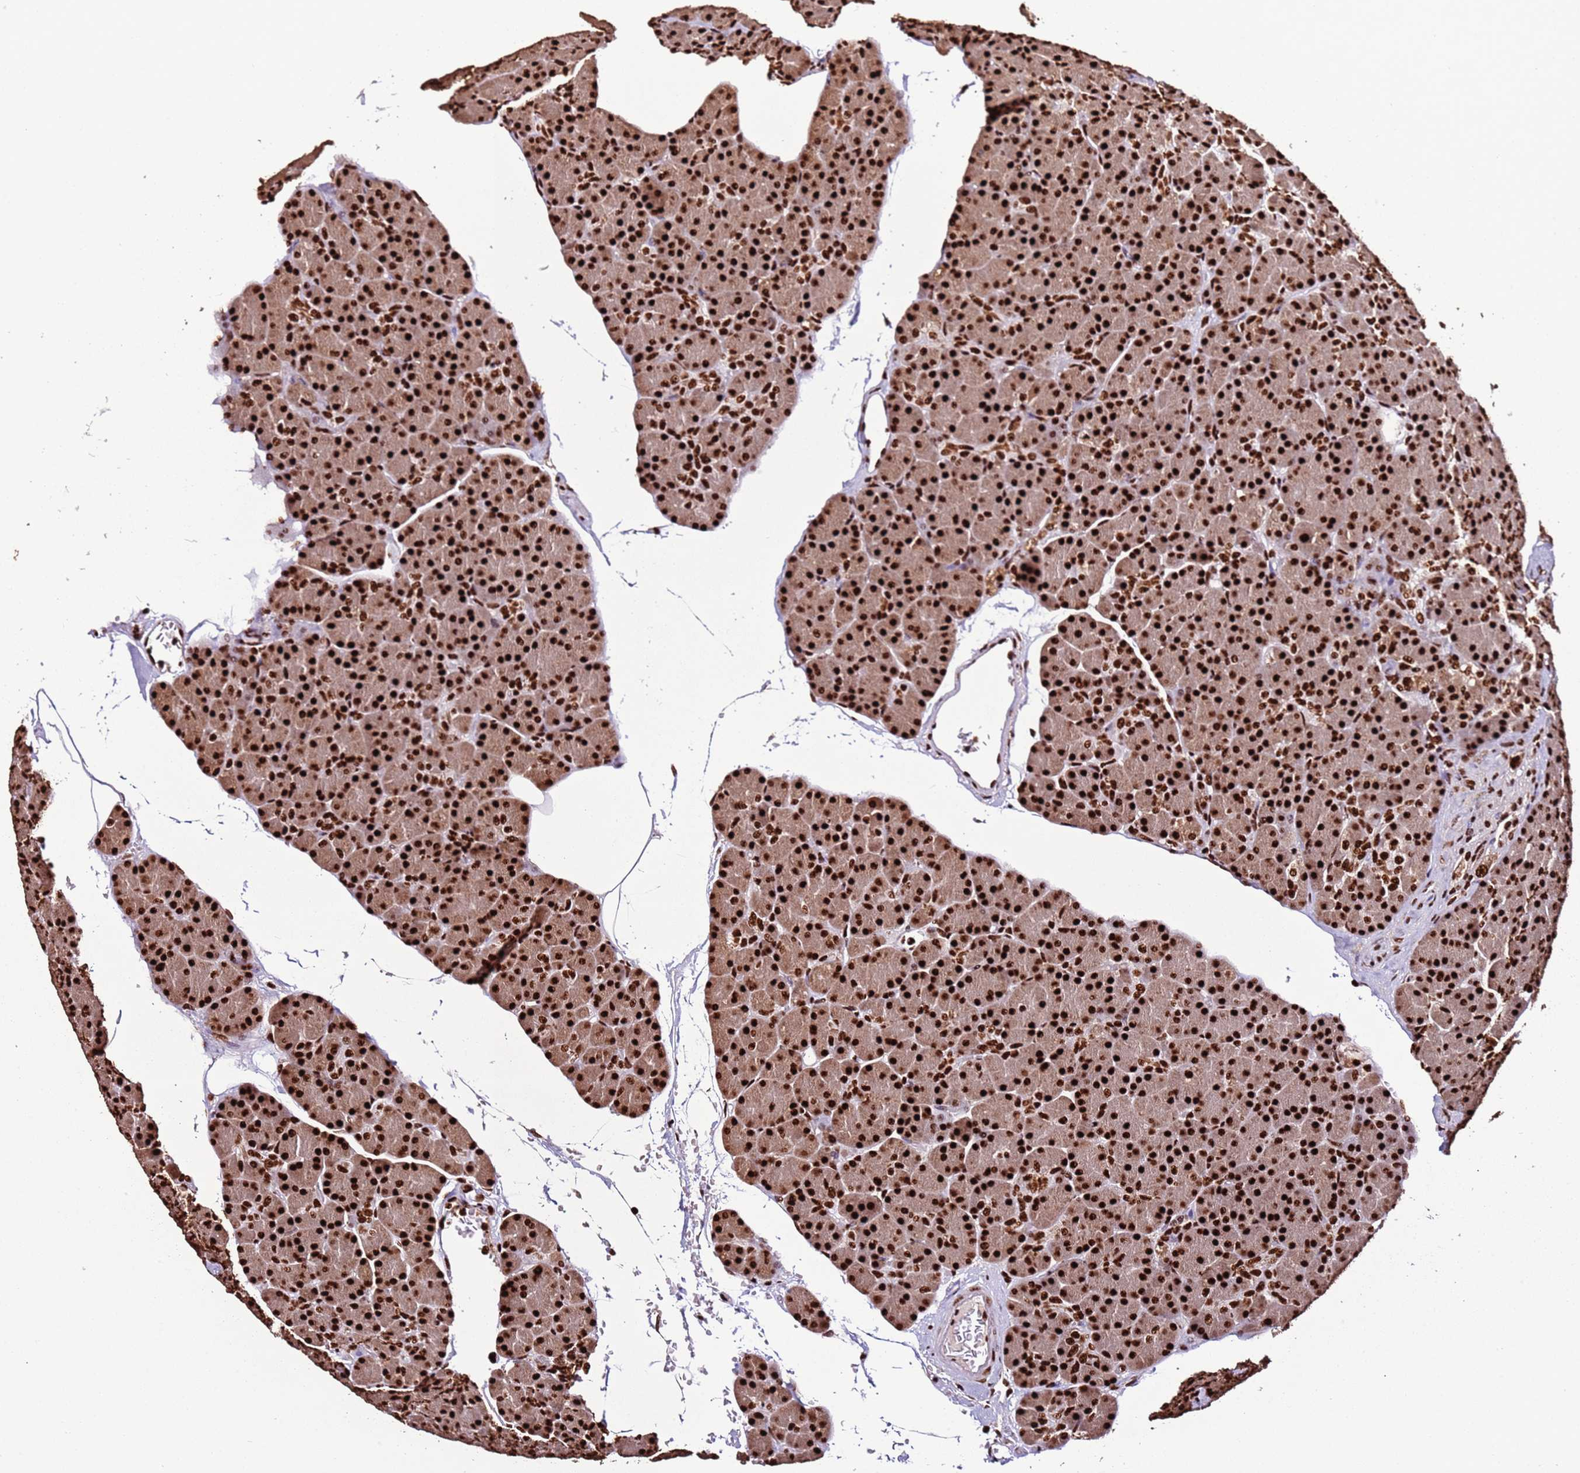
{"staining": {"intensity": "strong", "quantity": ">75%", "location": "nuclear"}, "tissue": "pancreas", "cell_type": "Exocrine glandular cells", "image_type": "normal", "snomed": [{"axis": "morphology", "description": "Normal tissue, NOS"}, {"axis": "topography", "description": "Pancreas"}], "caption": "Brown immunohistochemical staining in normal human pancreas demonstrates strong nuclear staining in approximately >75% of exocrine glandular cells.", "gene": "C6orf226", "patient": {"sex": "female", "age": 43}}